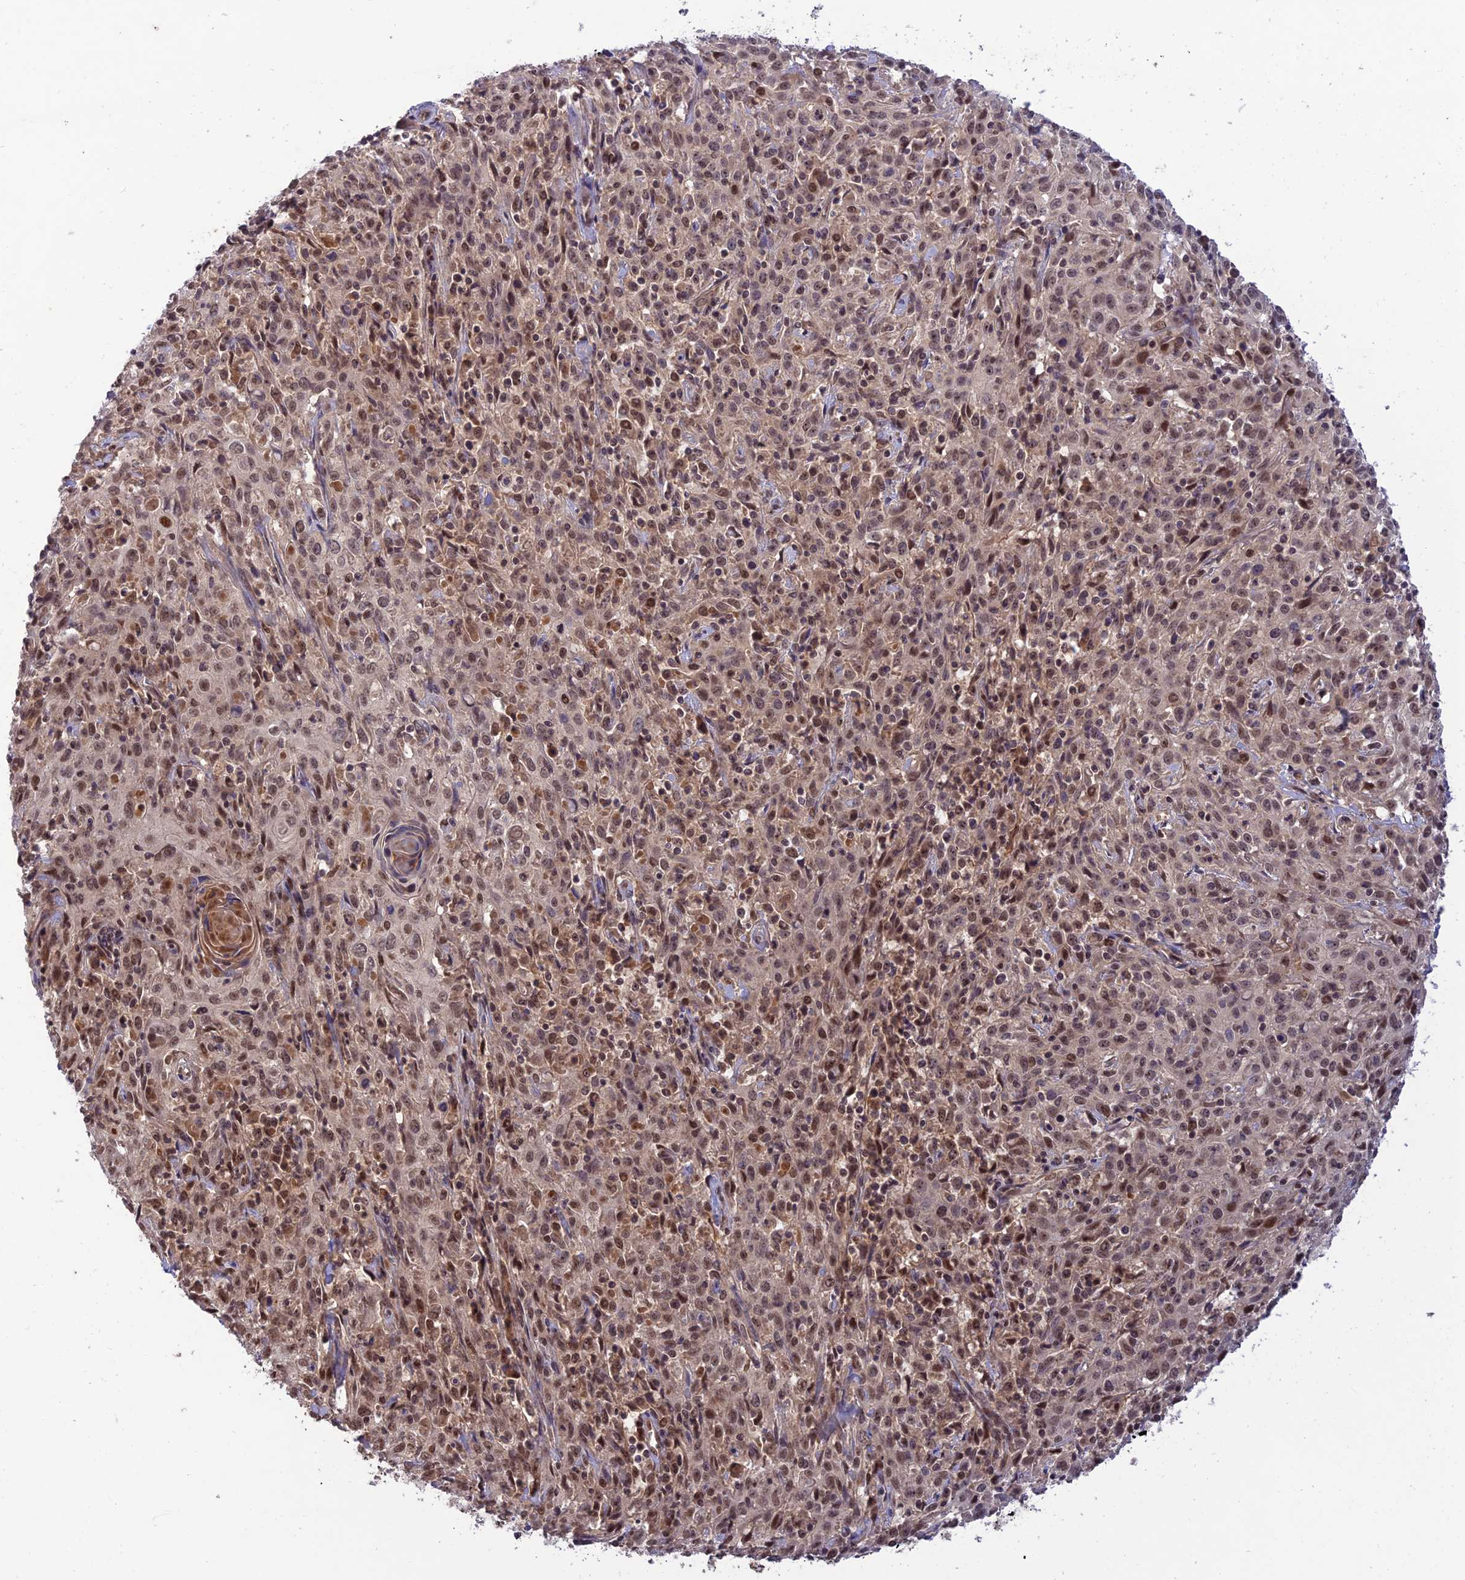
{"staining": {"intensity": "moderate", "quantity": ">75%", "location": "nuclear"}, "tissue": "cervical cancer", "cell_type": "Tumor cells", "image_type": "cancer", "snomed": [{"axis": "morphology", "description": "Squamous cell carcinoma, NOS"}, {"axis": "topography", "description": "Cervix"}], "caption": "Cervical cancer stained with IHC displays moderate nuclear expression in about >75% of tumor cells.", "gene": "REV1", "patient": {"sex": "female", "age": 57}}